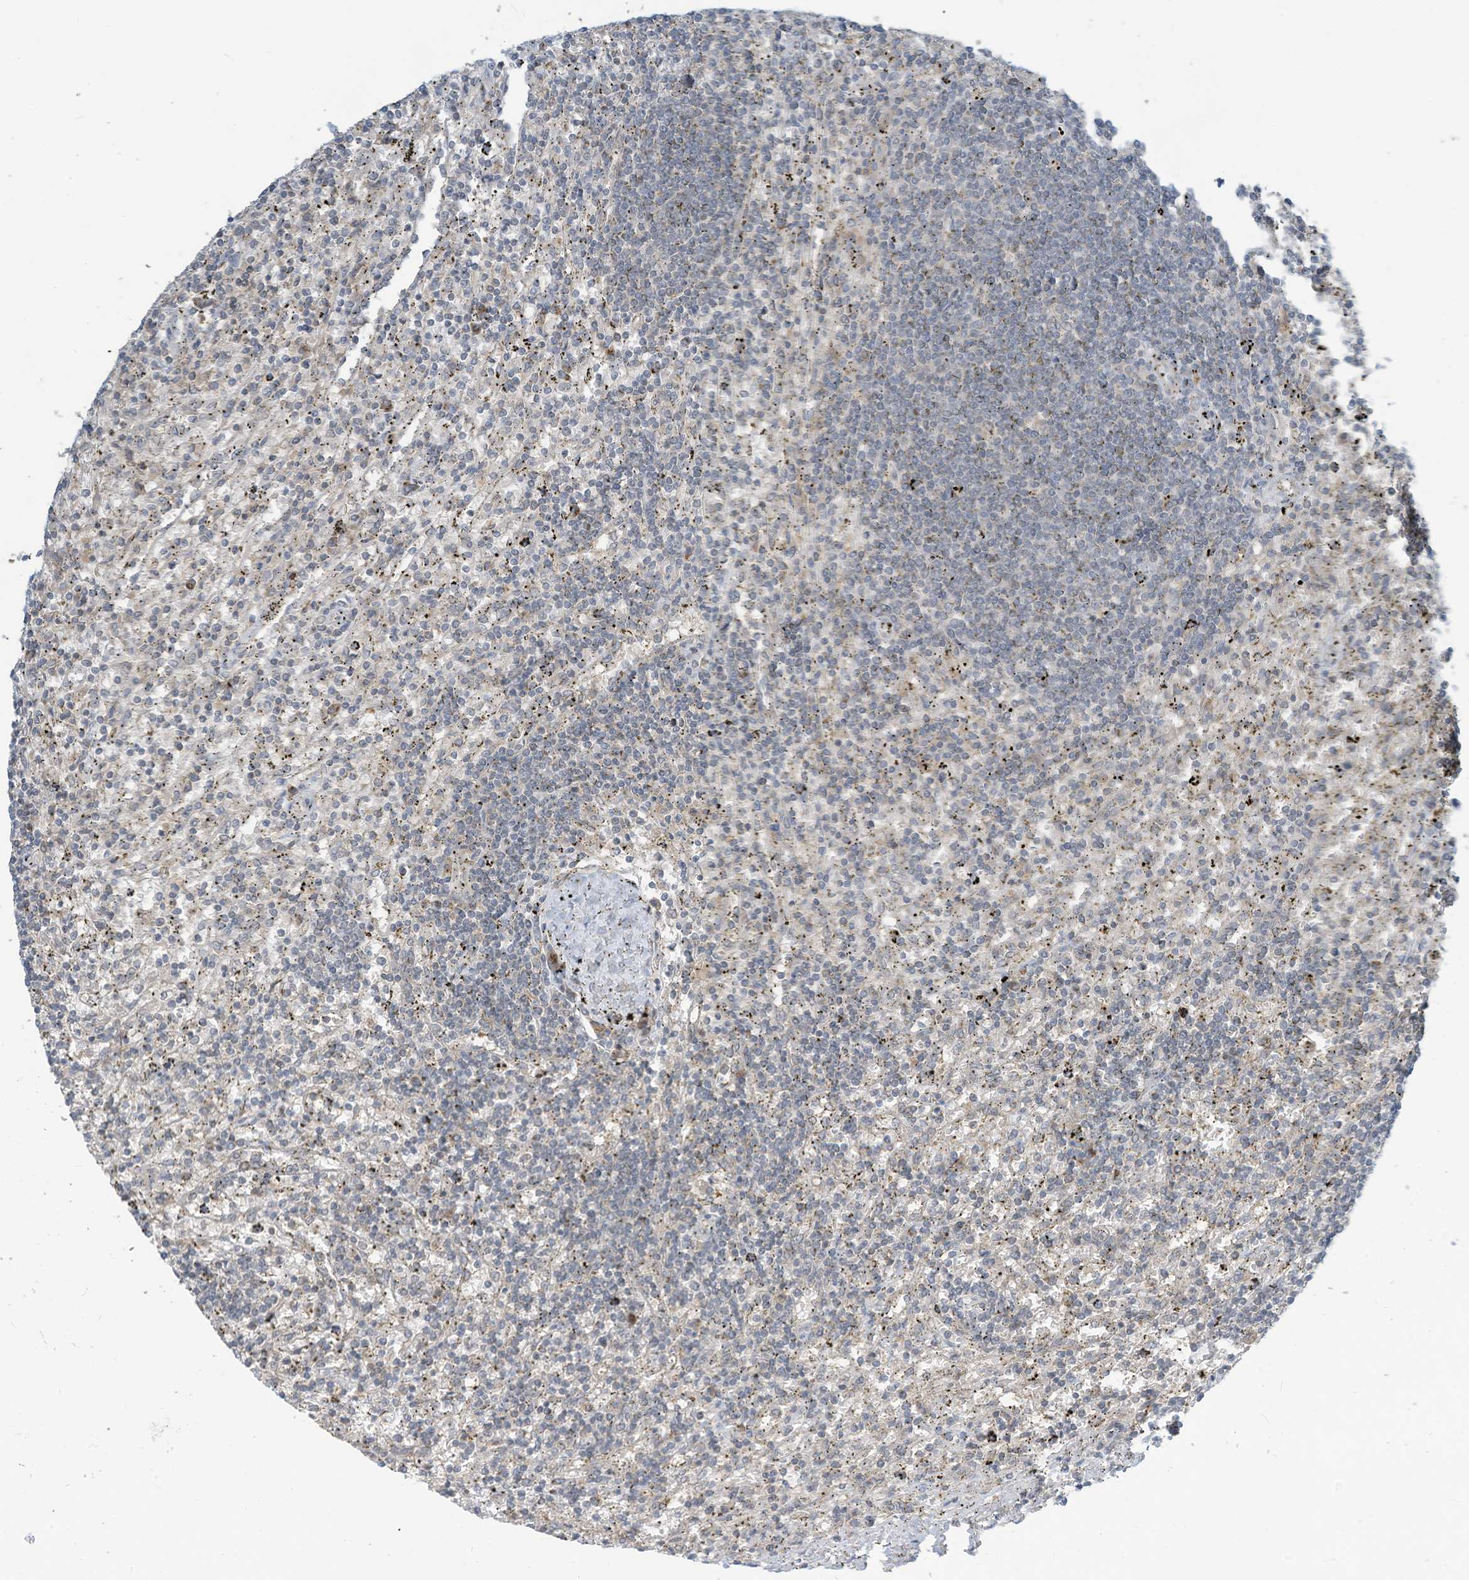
{"staining": {"intensity": "negative", "quantity": "none", "location": "none"}, "tissue": "lymphoma", "cell_type": "Tumor cells", "image_type": "cancer", "snomed": [{"axis": "morphology", "description": "Malignant lymphoma, non-Hodgkin's type, Low grade"}, {"axis": "topography", "description": "Spleen"}], "caption": "Immunohistochemistry of human low-grade malignant lymphoma, non-Hodgkin's type displays no positivity in tumor cells.", "gene": "PARVG", "patient": {"sex": "male", "age": 76}}